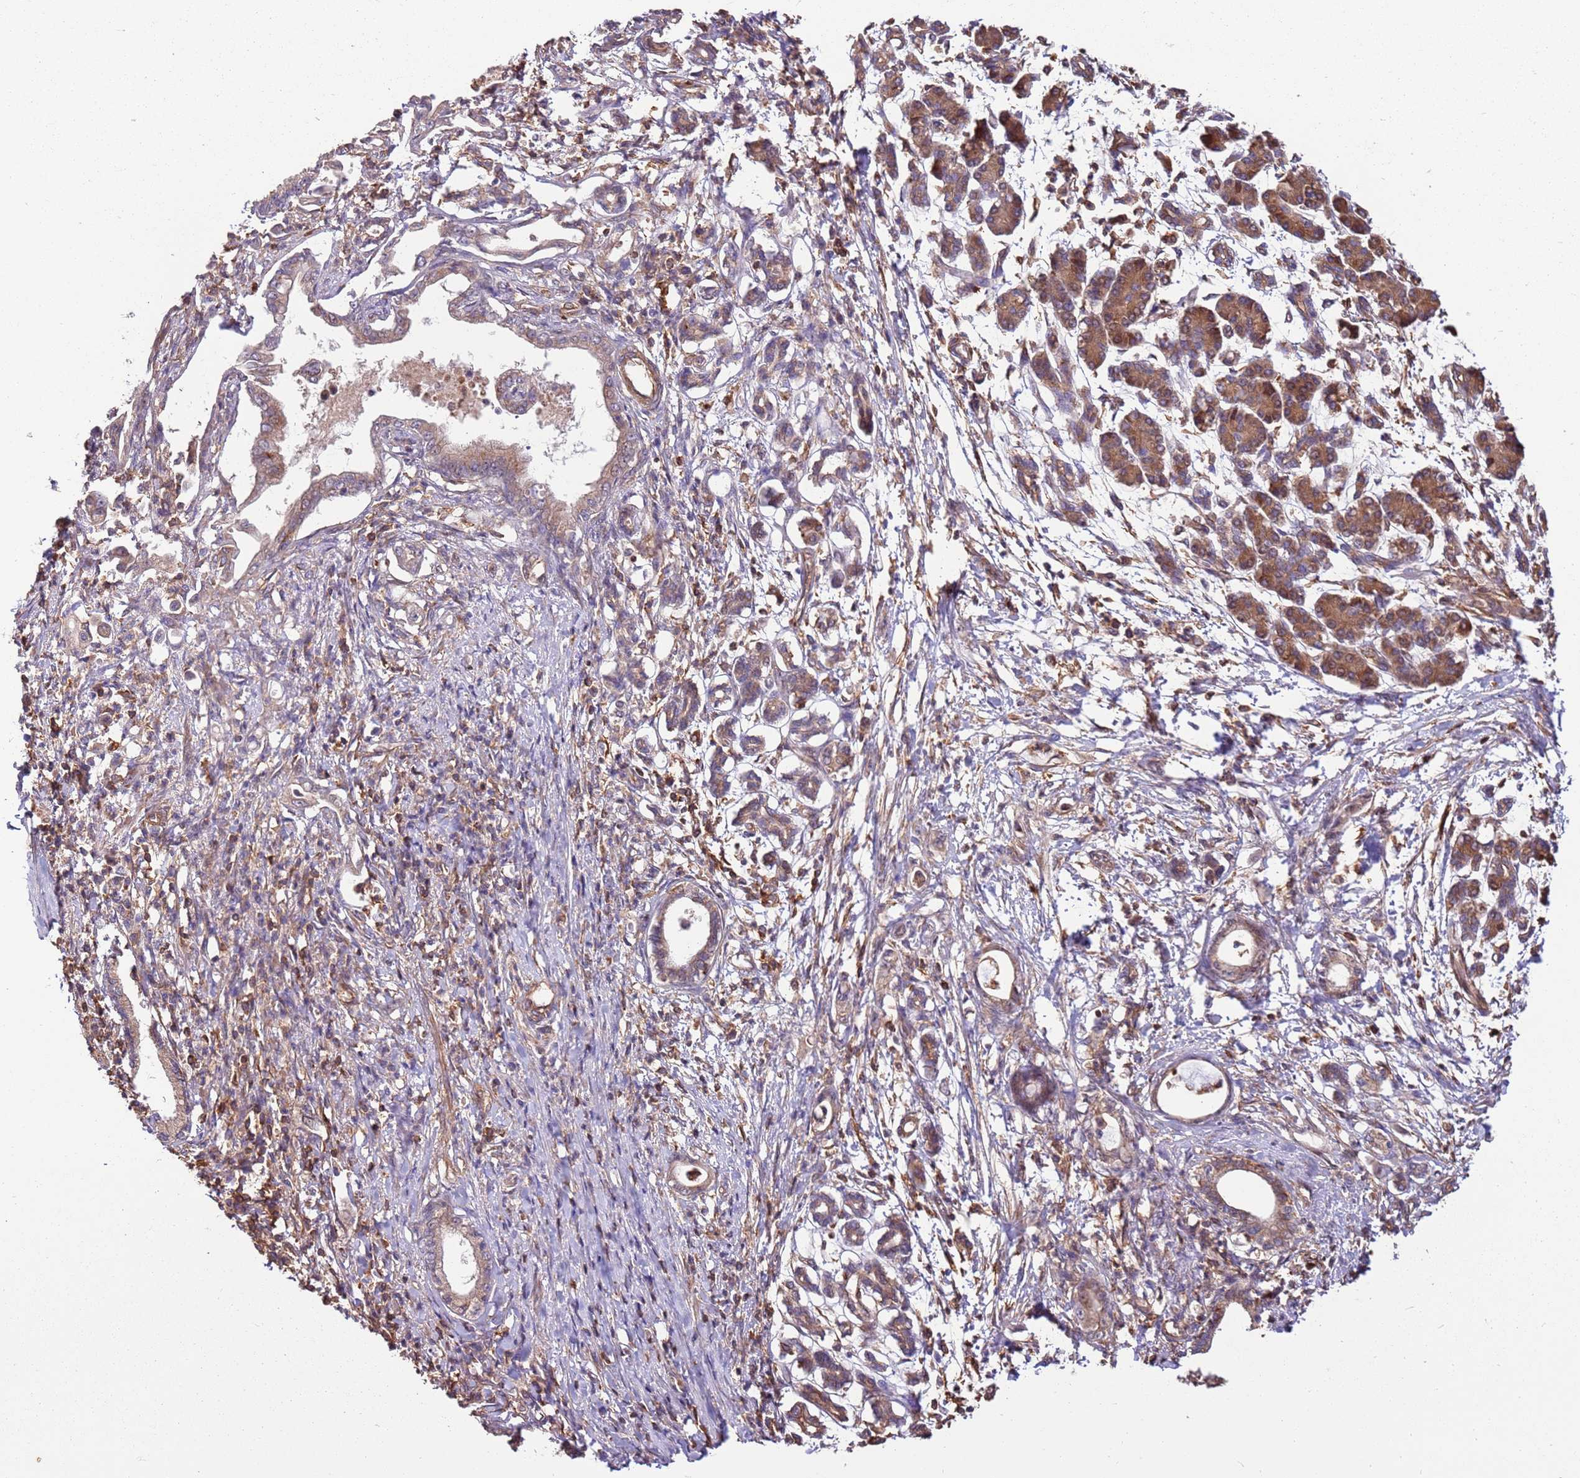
{"staining": {"intensity": "weak", "quantity": "25%-75%", "location": "cytoplasmic/membranous"}, "tissue": "pancreatic cancer", "cell_type": "Tumor cells", "image_type": "cancer", "snomed": [{"axis": "morphology", "description": "Adenocarcinoma, NOS"}, {"axis": "topography", "description": "Pancreas"}], "caption": "The immunohistochemical stain shows weak cytoplasmic/membranous positivity in tumor cells of adenocarcinoma (pancreatic) tissue.", "gene": "ACVR2A", "patient": {"sex": "female", "age": 55}}